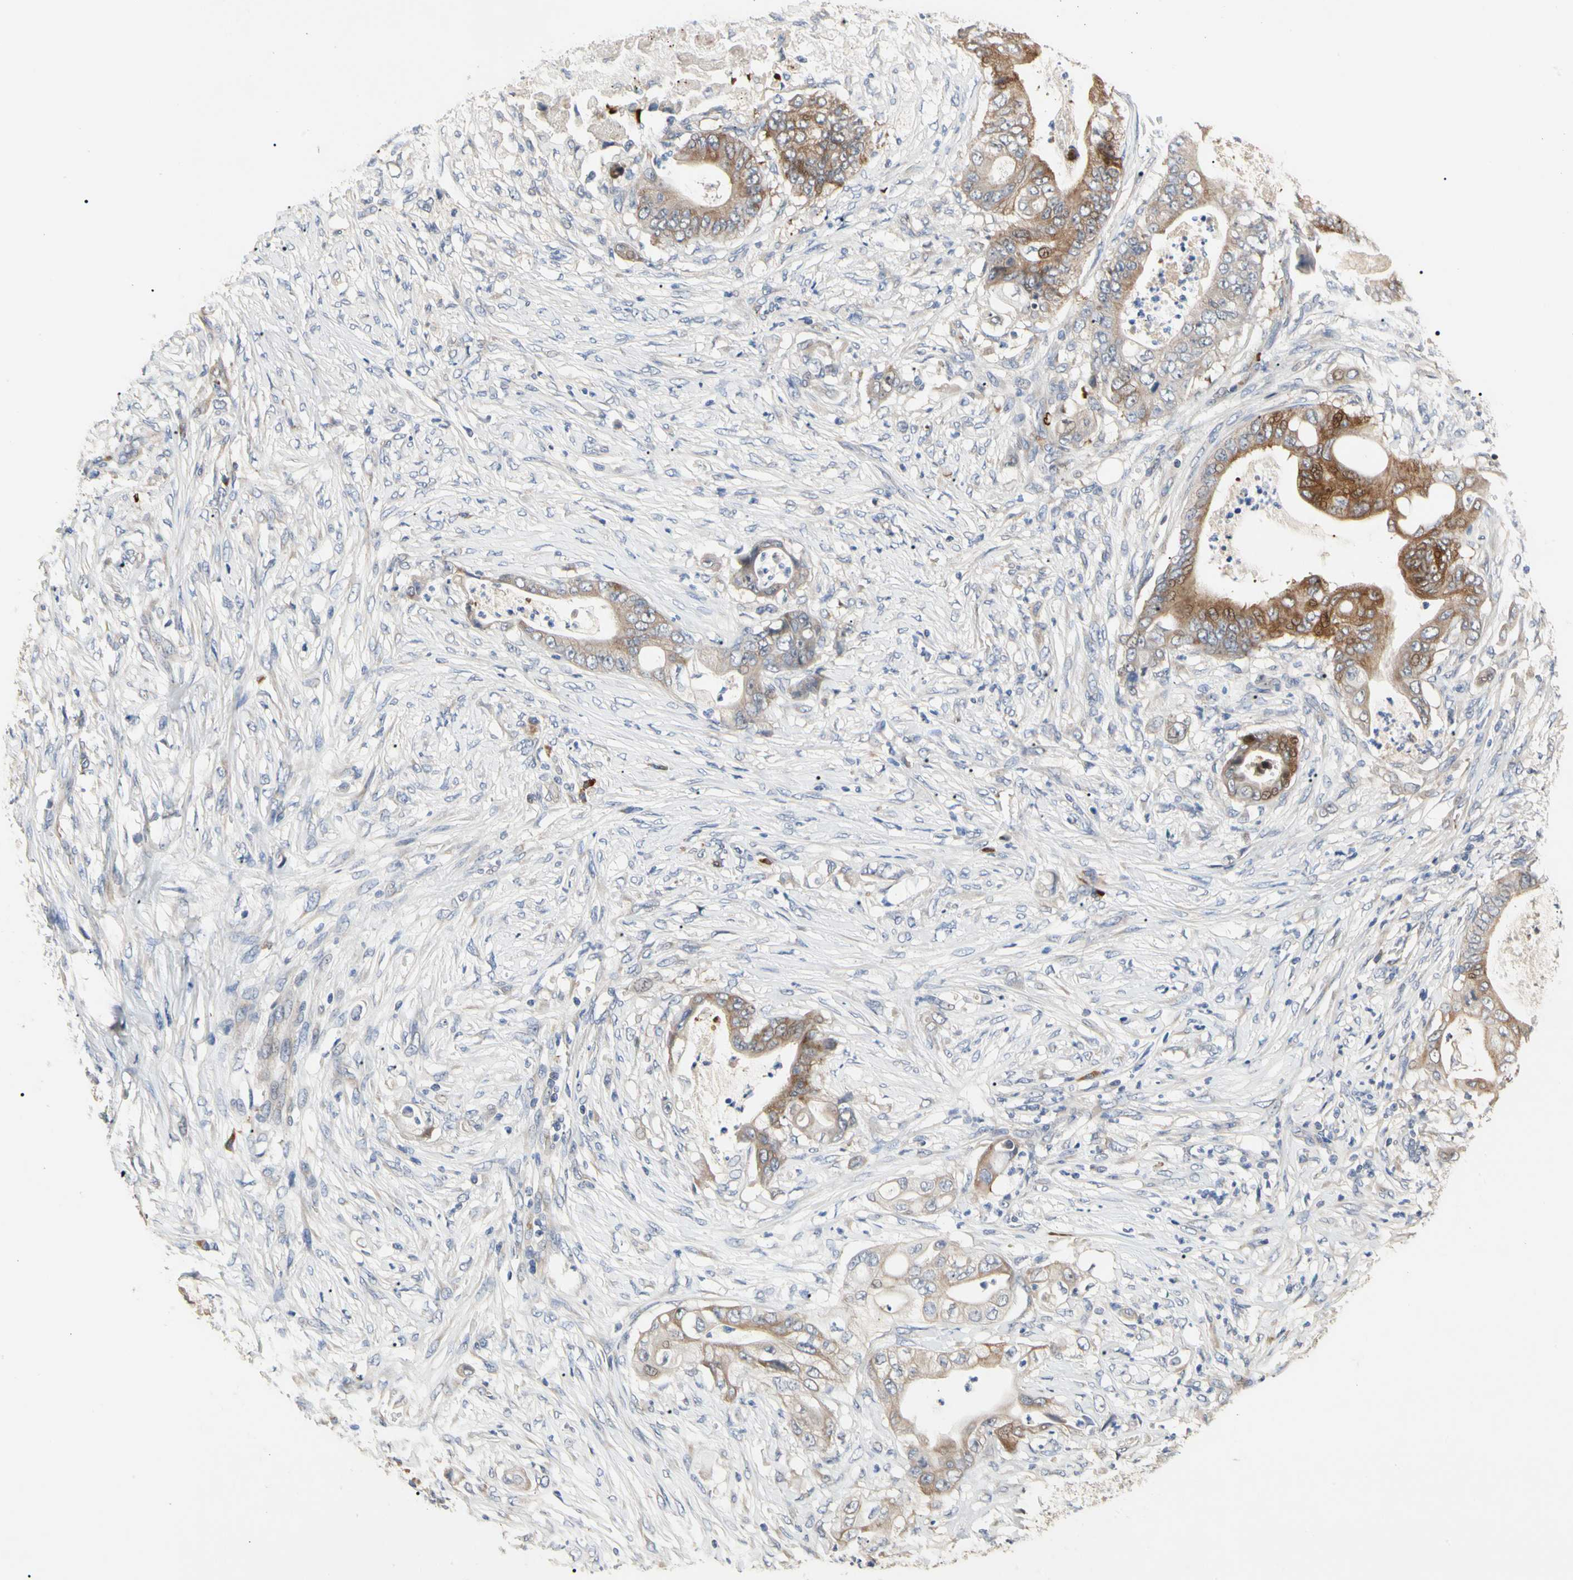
{"staining": {"intensity": "moderate", "quantity": ">75%", "location": "cytoplasmic/membranous"}, "tissue": "stomach cancer", "cell_type": "Tumor cells", "image_type": "cancer", "snomed": [{"axis": "morphology", "description": "Adenocarcinoma, NOS"}, {"axis": "topography", "description": "Stomach"}], "caption": "The micrograph reveals immunohistochemical staining of stomach cancer (adenocarcinoma). There is moderate cytoplasmic/membranous expression is identified in about >75% of tumor cells.", "gene": "HMGCR", "patient": {"sex": "female", "age": 73}}